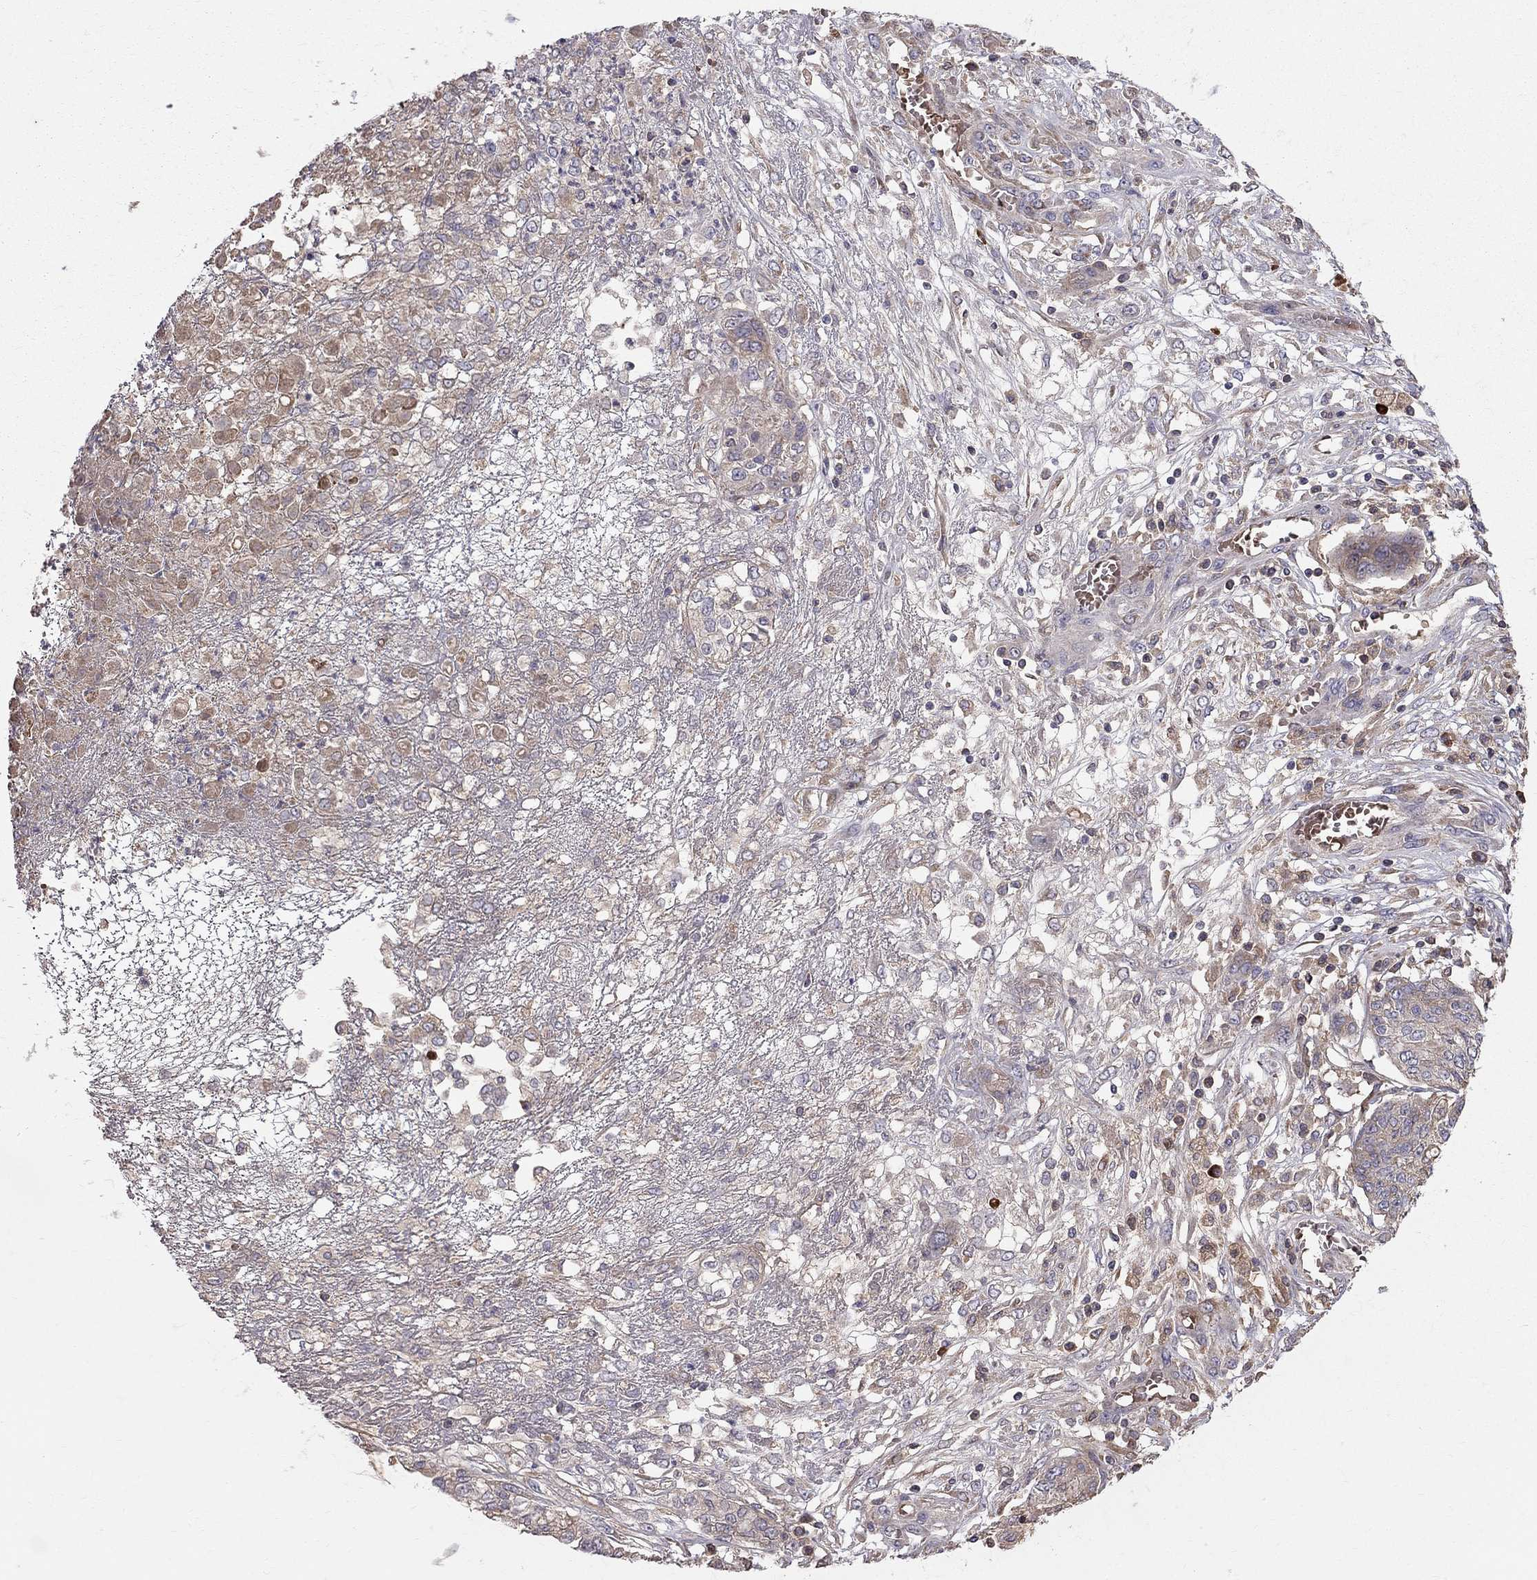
{"staining": {"intensity": "weak", "quantity": "25%-75%", "location": "cytoplasmic/membranous"}, "tissue": "ovarian cancer", "cell_type": "Tumor cells", "image_type": "cancer", "snomed": [{"axis": "morphology", "description": "Cystadenocarcinoma, serous, NOS"}, {"axis": "topography", "description": "Ovary"}], "caption": "About 25%-75% of tumor cells in human serous cystadenocarcinoma (ovarian) exhibit weak cytoplasmic/membranous protein expression as visualized by brown immunohistochemical staining.", "gene": "PIK3CG", "patient": {"sex": "female", "age": 67}}